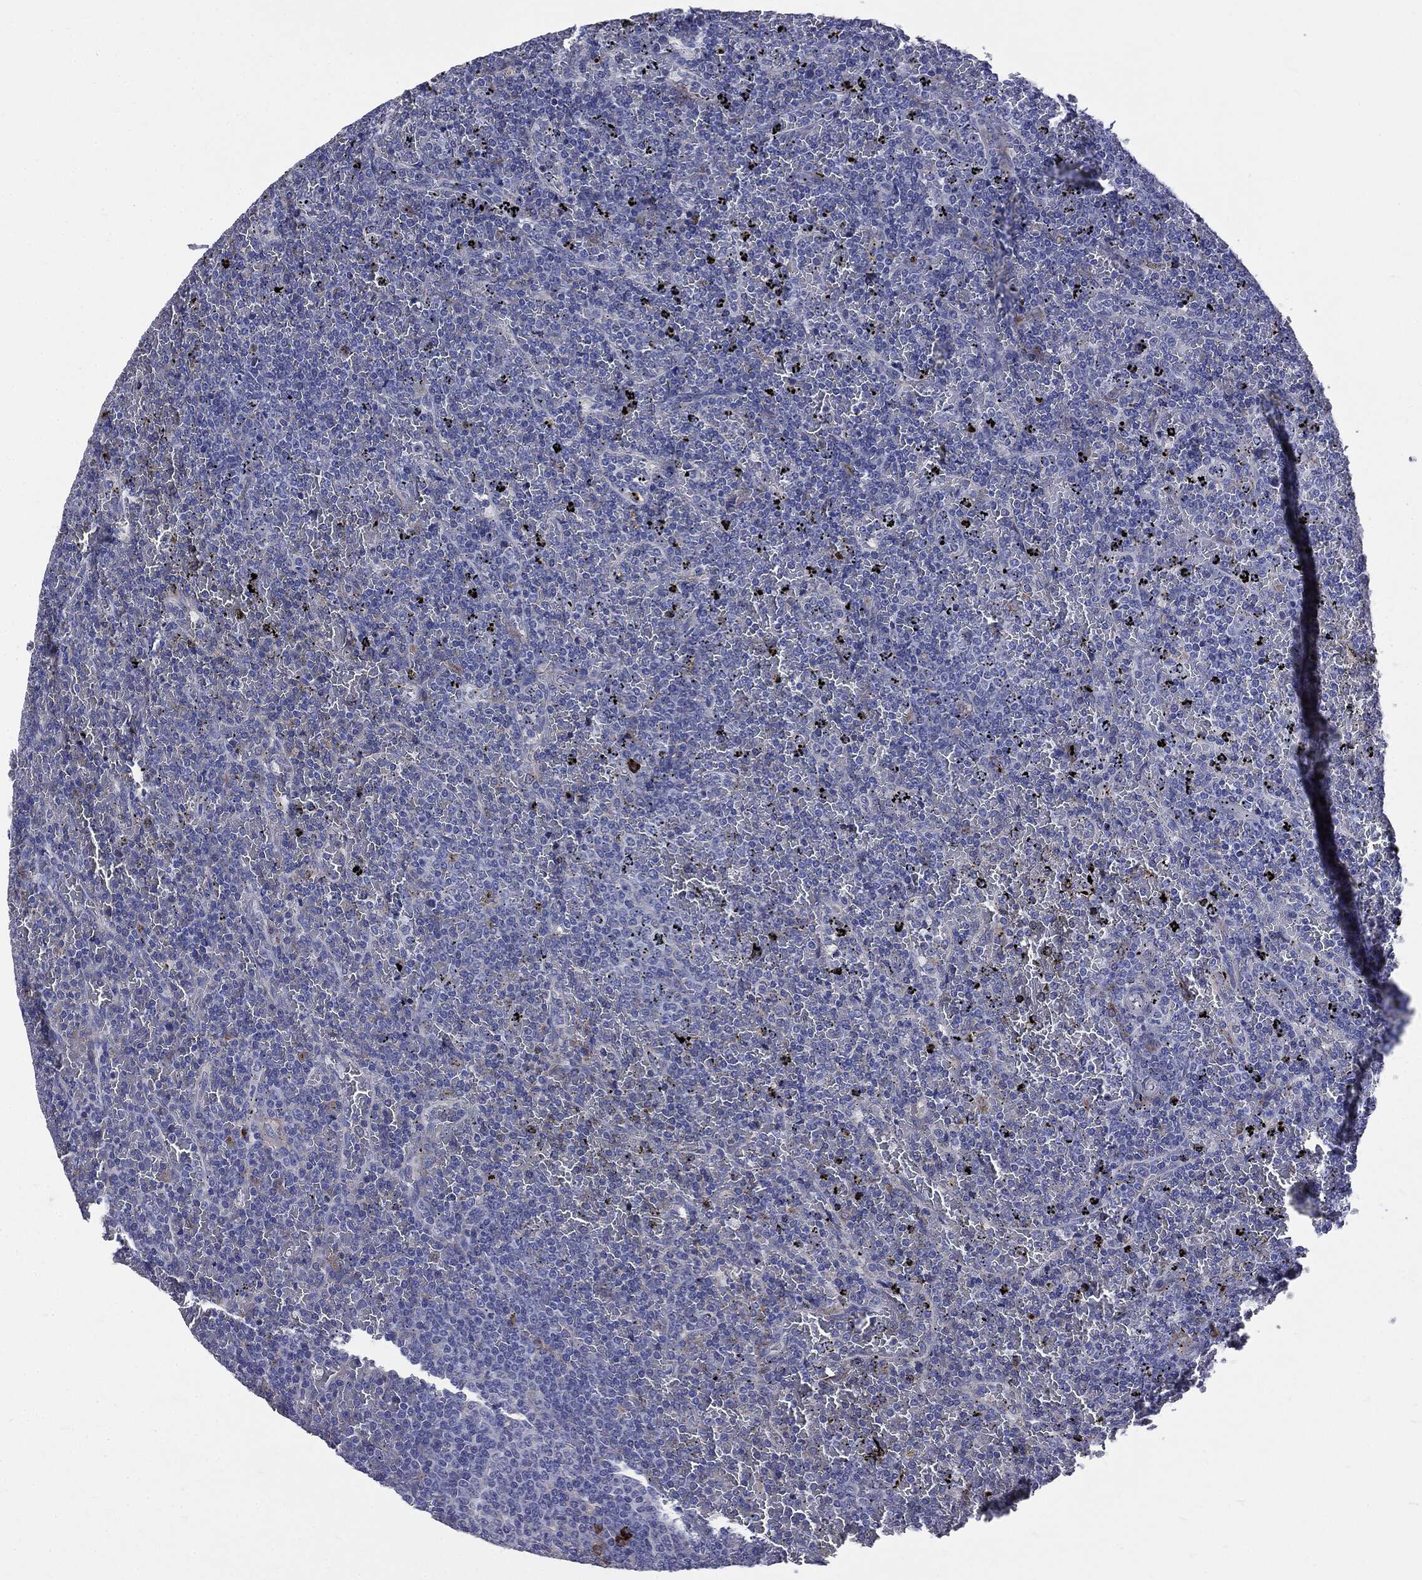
{"staining": {"intensity": "negative", "quantity": "none", "location": "none"}, "tissue": "lymphoma", "cell_type": "Tumor cells", "image_type": "cancer", "snomed": [{"axis": "morphology", "description": "Malignant lymphoma, non-Hodgkin's type, Low grade"}, {"axis": "topography", "description": "Spleen"}], "caption": "This is an immunohistochemistry histopathology image of human lymphoma. There is no positivity in tumor cells.", "gene": "PTGS2", "patient": {"sex": "female", "age": 77}}